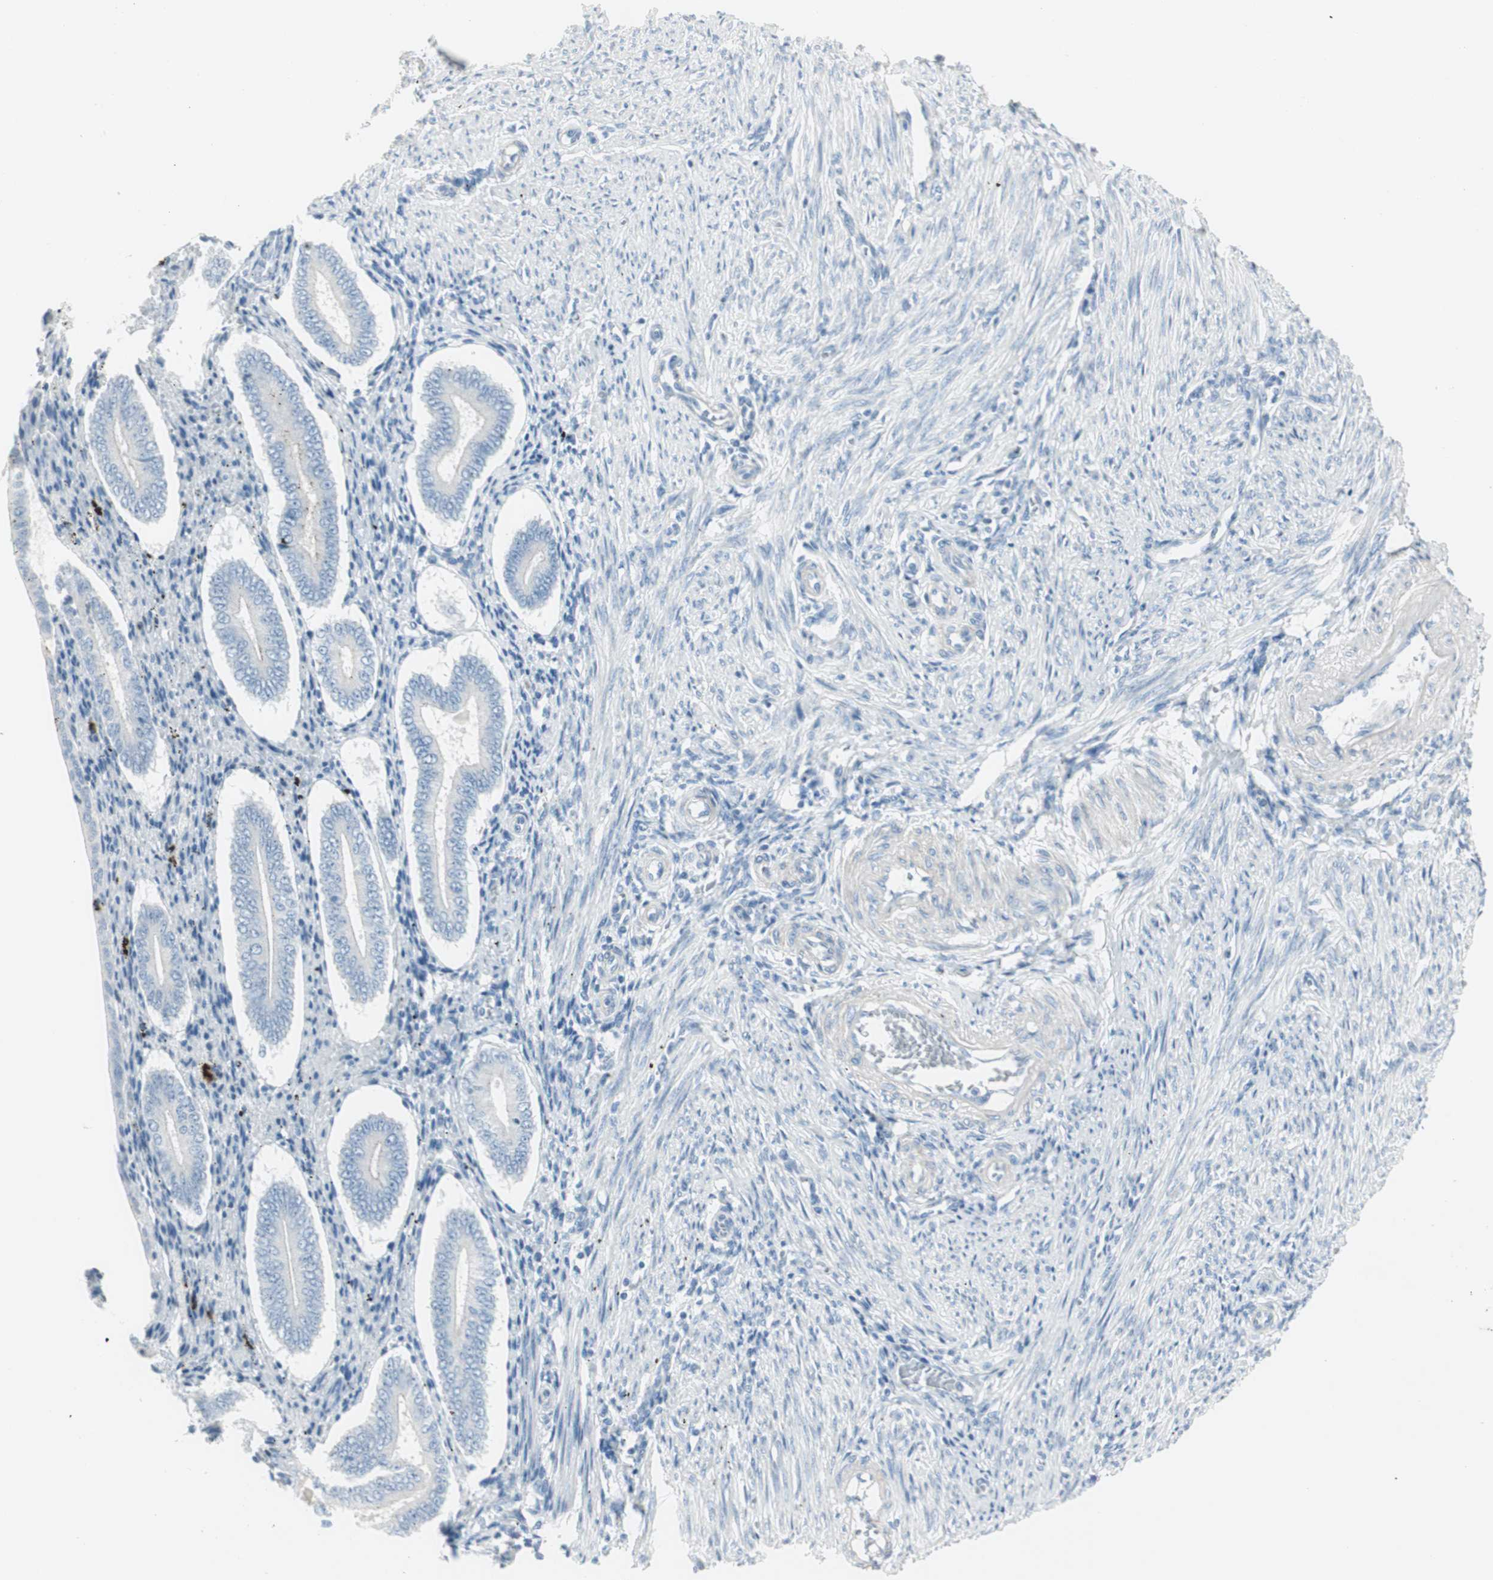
{"staining": {"intensity": "negative", "quantity": "none", "location": "none"}, "tissue": "endometrium", "cell_type": "Cells in endometrial stroma", "image_type": "normal", "snomed": [{"axis": "morphology", "description": "Normal tissue, NOS"}, {"axis": "topography", "description": "Endometrium"}], "caption": "Micrograph shows no protein expression in cells in endometrial stroma of unremarkable endometrium.", "gene": "CDHR5", "patient": {"sex": "female", "age": 42}}